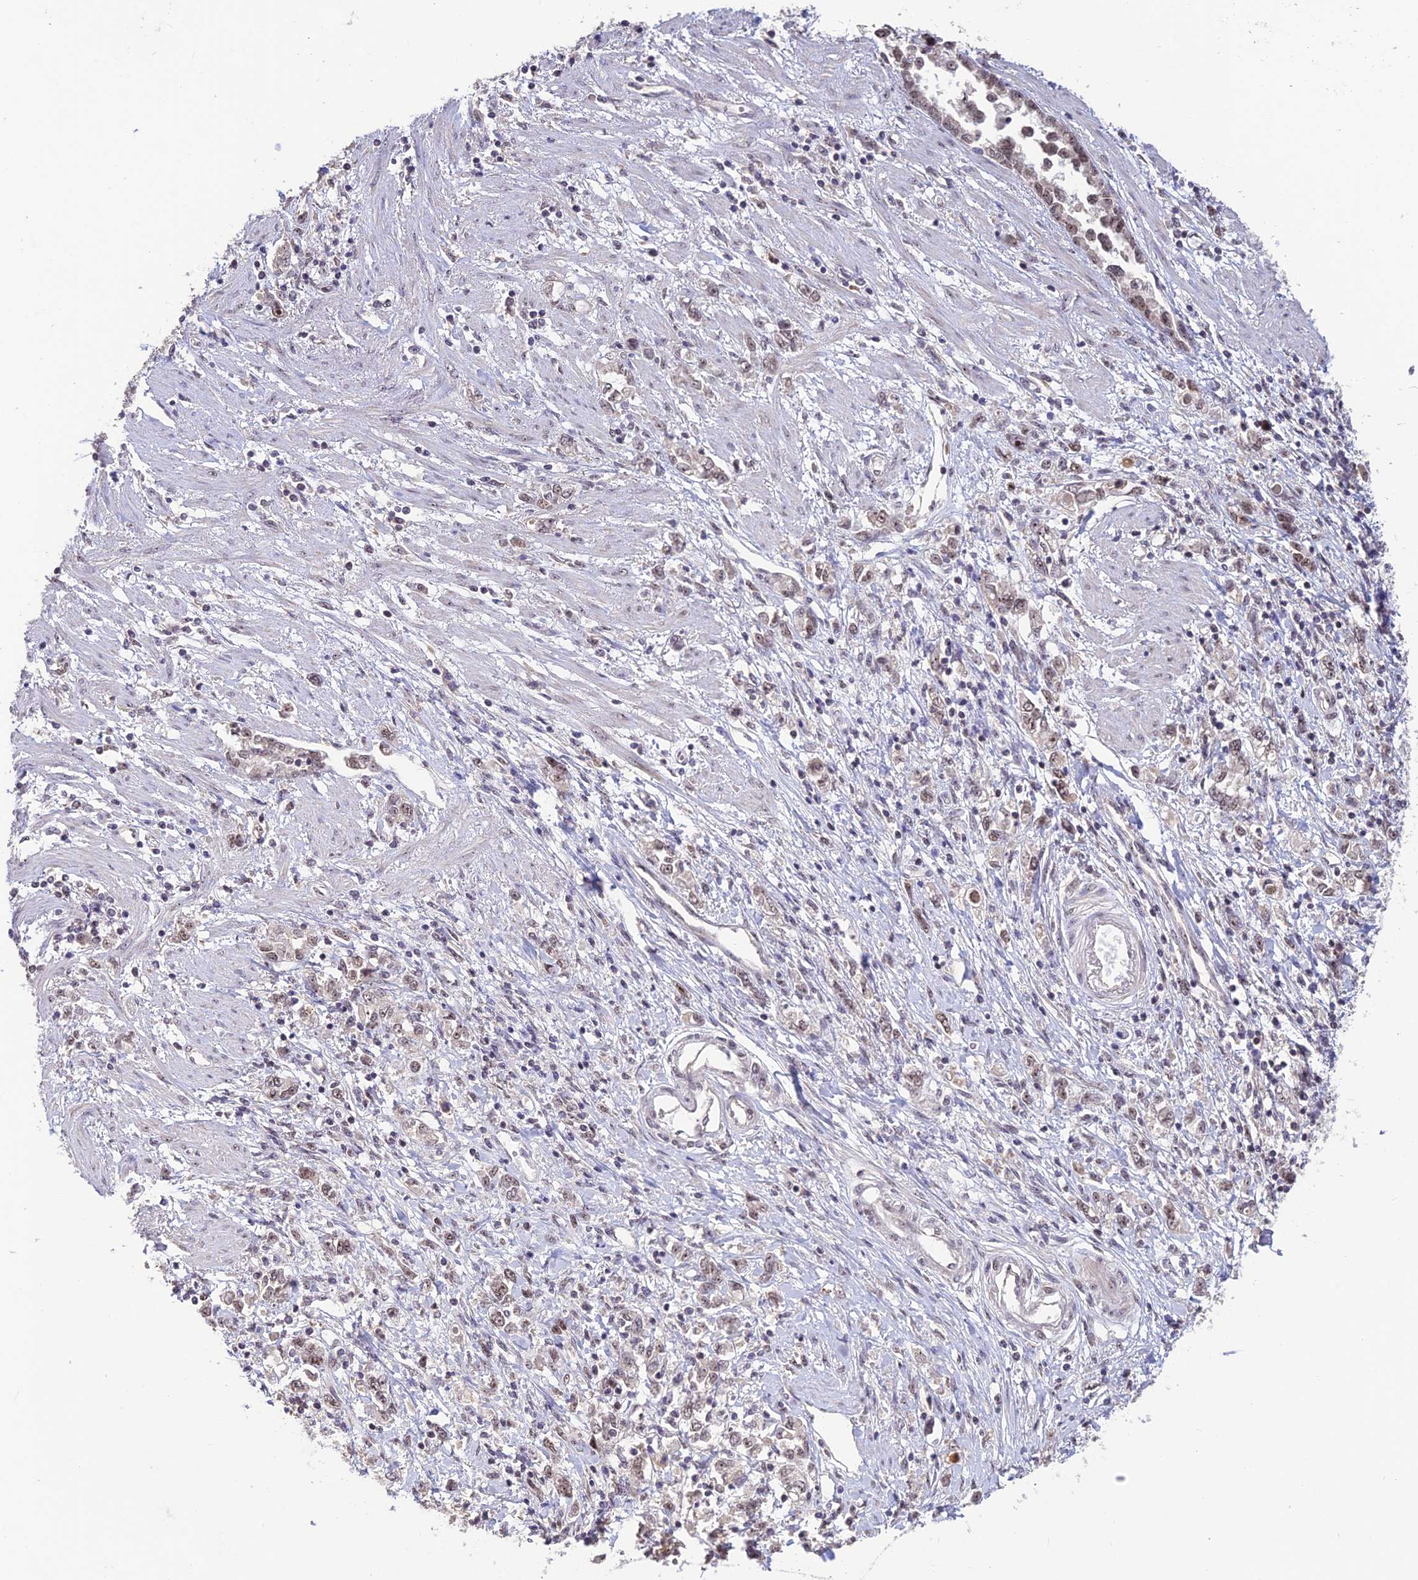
{"staining": {"intensity": "moderate", "quantity": "25%-75%", "location": "nuclear"}, "tissue": "stomach cancer", "cell_type": "Tumor cells", "image_type": "cancer", "snomed": [{"axis": "morphology", "description": "Adenocarcinoma, NOS"}, {"axis": "topography", "description": "Stomach"}], "caption": "Tumor cells show moderate nuclear positivity in approximately 25%-75% of cells in stomach cancer.", "gene": "POLR1G", "patient": {"sex": "female", "age": 76}}